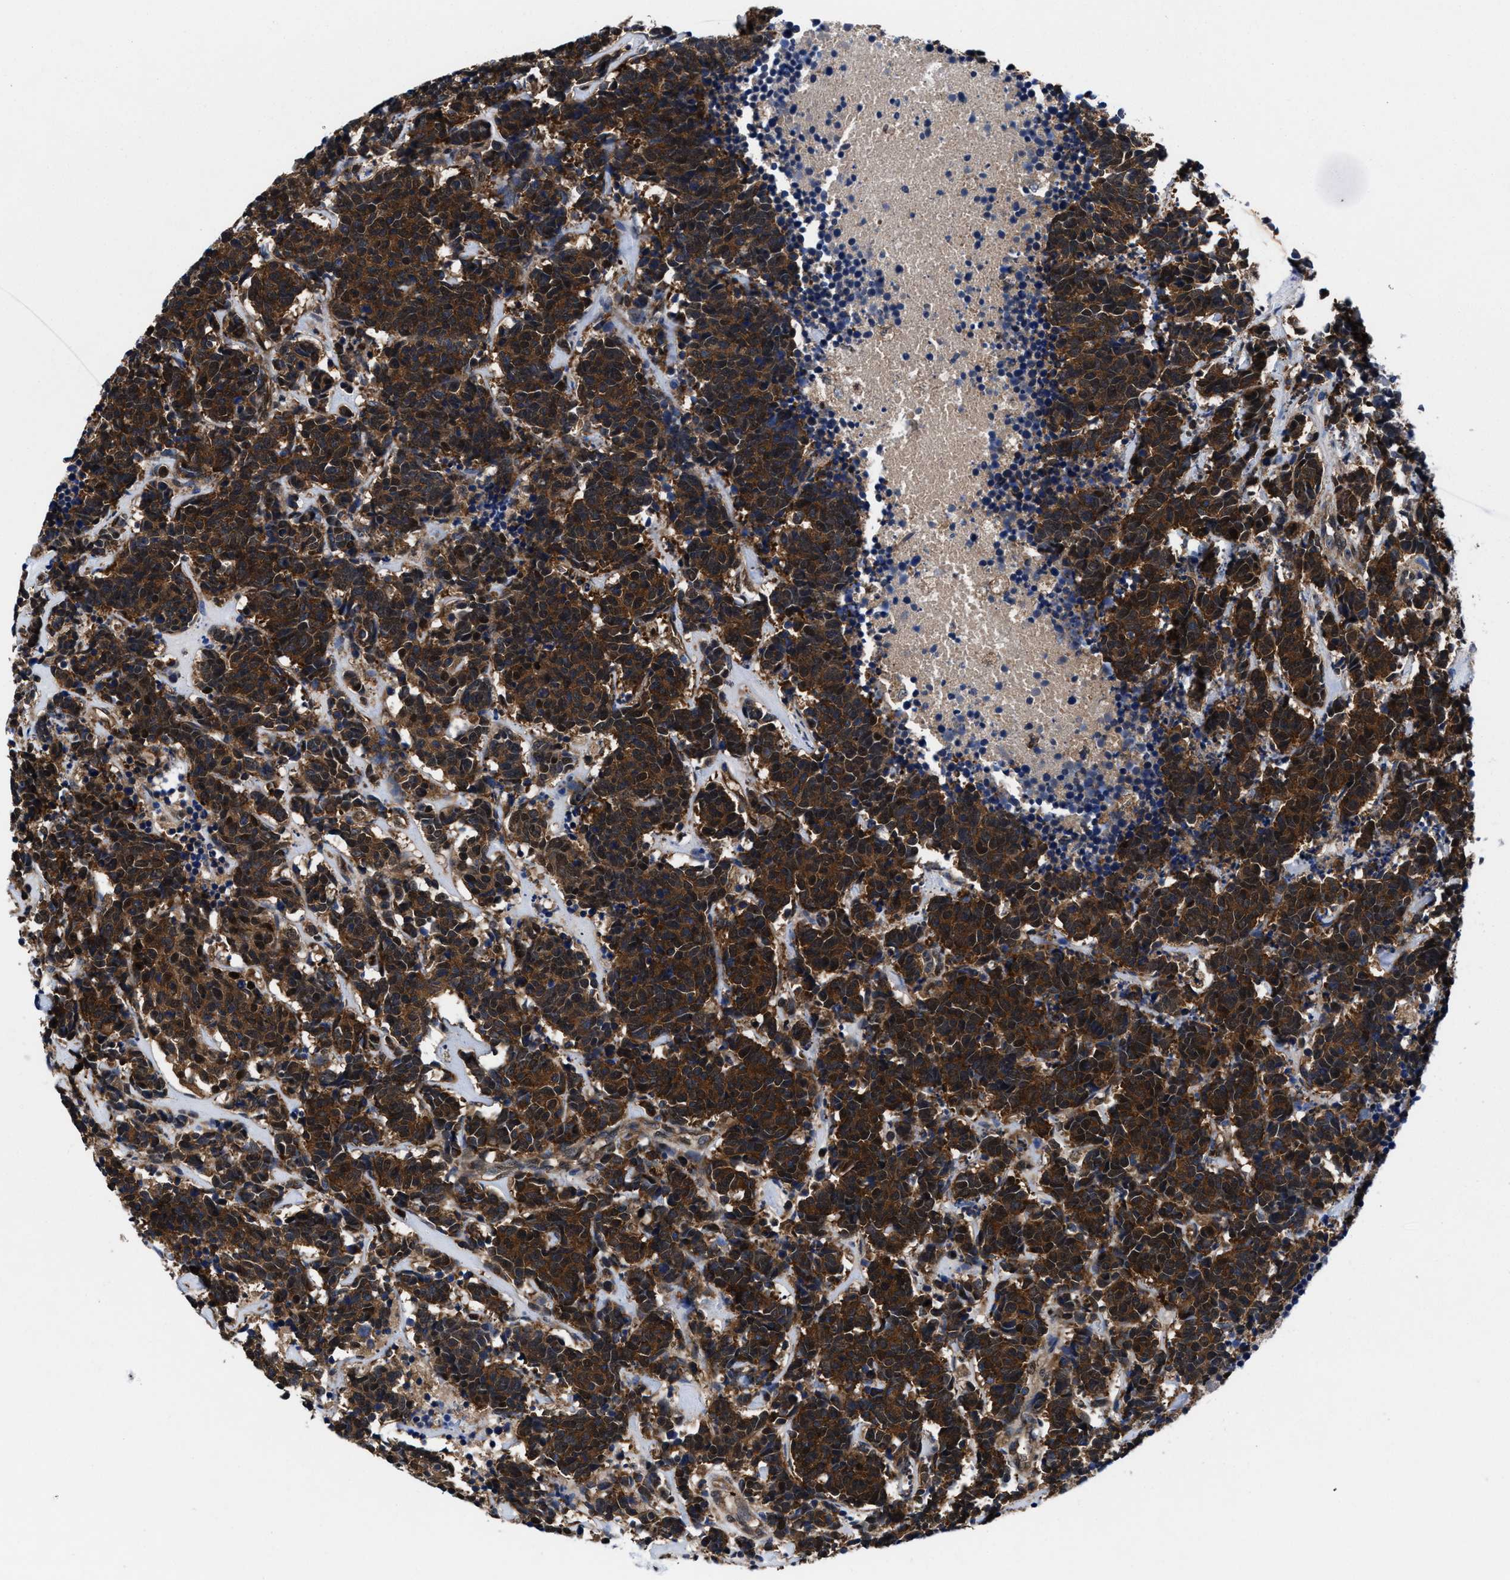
{"staining": {"intensity": "strong", "quantity": ">75%", "location": "cytoplasmic/membranous"}, "tissue": "carcinoid", "cell_type": "Tumor cells", "image_type": "cancer", "snomed": [{"axis": "morphology", "description": "Carcinoma, NOS"}, {"axis": "morphology", "description": "Carcinoid, malignant, NOS"}, {"axis": "topography", "description": "Urinary bladder"}], "caption": "Carcinoma tissue shows strong cytoplasmic/membranous expression in about >75% of tumor cells, visualized by immunohistochemistry. (IHC, brightfield microscopy, high magnification).", "gene": "ACLY", "patient": {"sex": "male", "age": 57}}